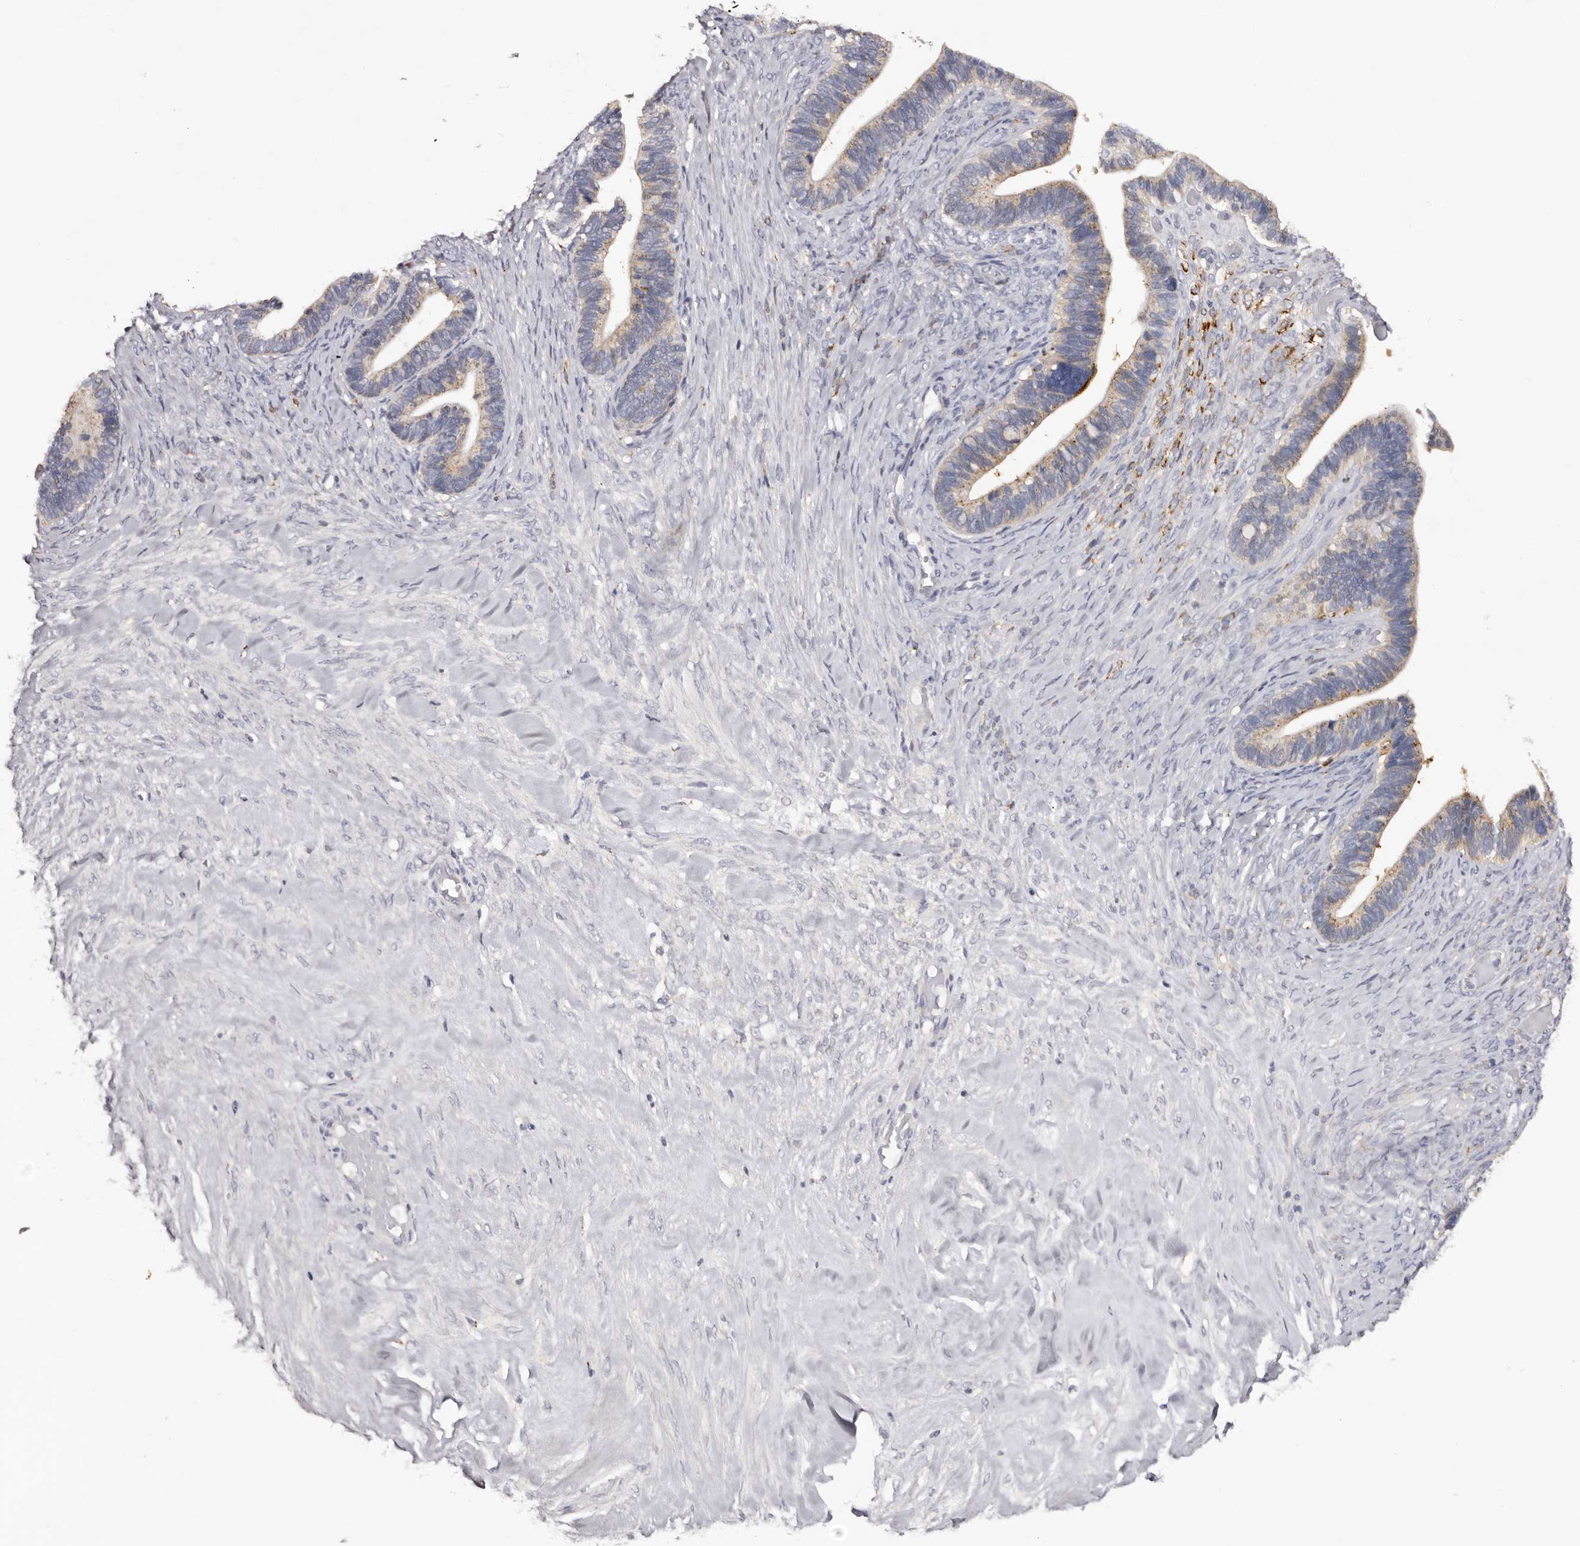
{"staining": {"intensity": "weak", "quantity": "25%-75%", "location": "cytoplasmic/membranous"}, "tissue": "ovarian cancer", "cell_type": "Tumor cells", "image_type": "cancer", "snomed": [{"axis": "morphology", "description": "Cystadenocarcinoma, serous, NOS"}, {"axis": "topography", "description": "Ovary"}], "caption": "Ovarian cancer (serous cystadenocarcinoma) was stained to show a protein in brown. There is low levels of weak cytoplasmic/membranous expression in approximately 25%-75% of tumor cells.", "gene": "DAP", "patient": {"sex": "female", "age": 56}}